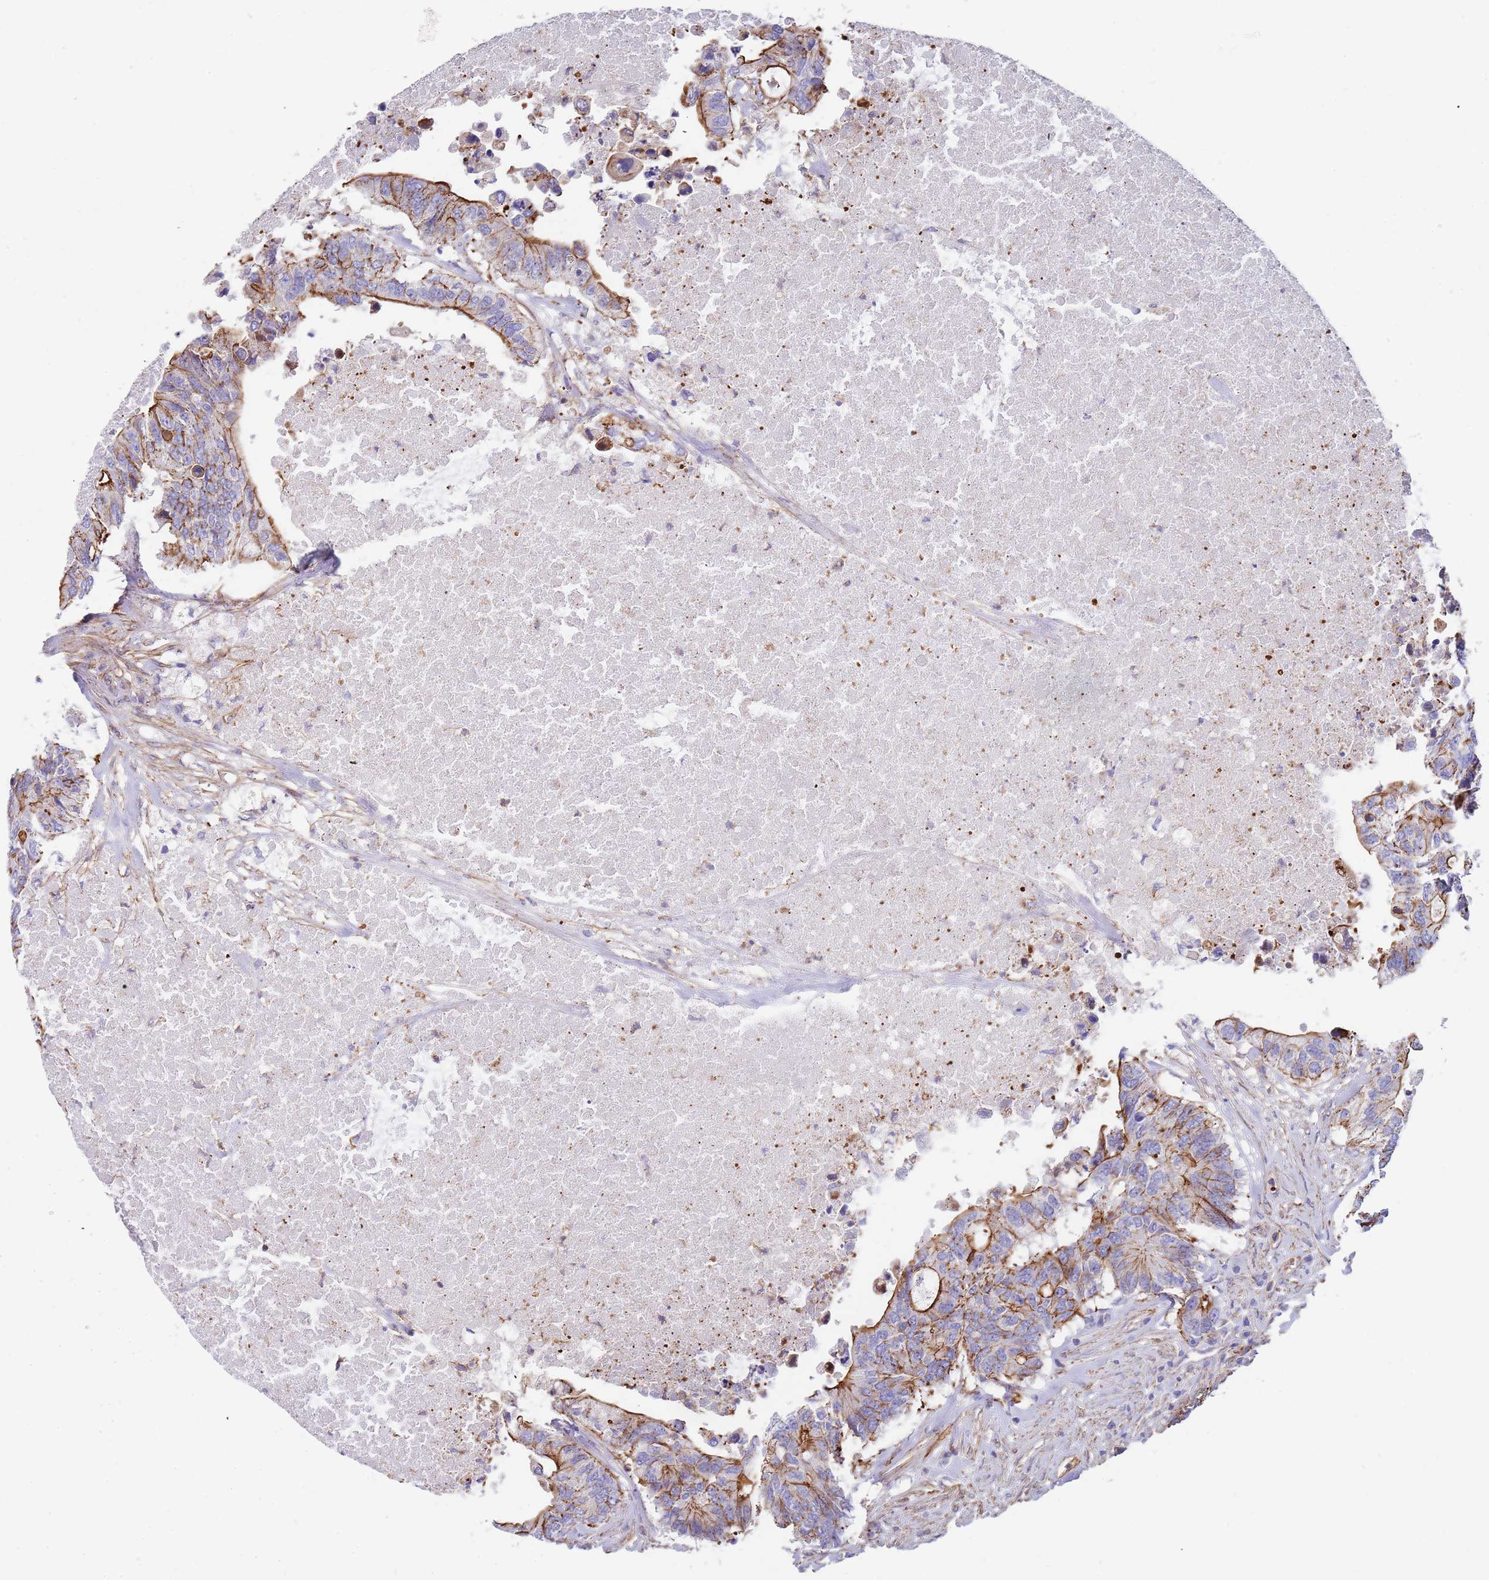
{"staining": {"intensity": "strong", "quantity": "25%-75%", "location": "cytoplasmic/membranous"}, "tissue": "colorectal cancer", "cell_type": "Tumor cells", "image_type": "cancer", "snomed": [{"axis": "morphology", "description": "Adenocarcinoma, NOS"}, {"axis": "topography", "description": "Colon"}], "caption": "Immunohistochemistry image of neoplastic tissue: colorectal cancer (adenocarcinoma) stained using IHC demonstrates high levels of strong protein expression localized specifically in the cytoplasmic/membranous of tumor cells, appearing as a cytoplasmic/membranous brown color.", "gene": "GFRAL", "patient": {"sex": "male", "age": 71}}